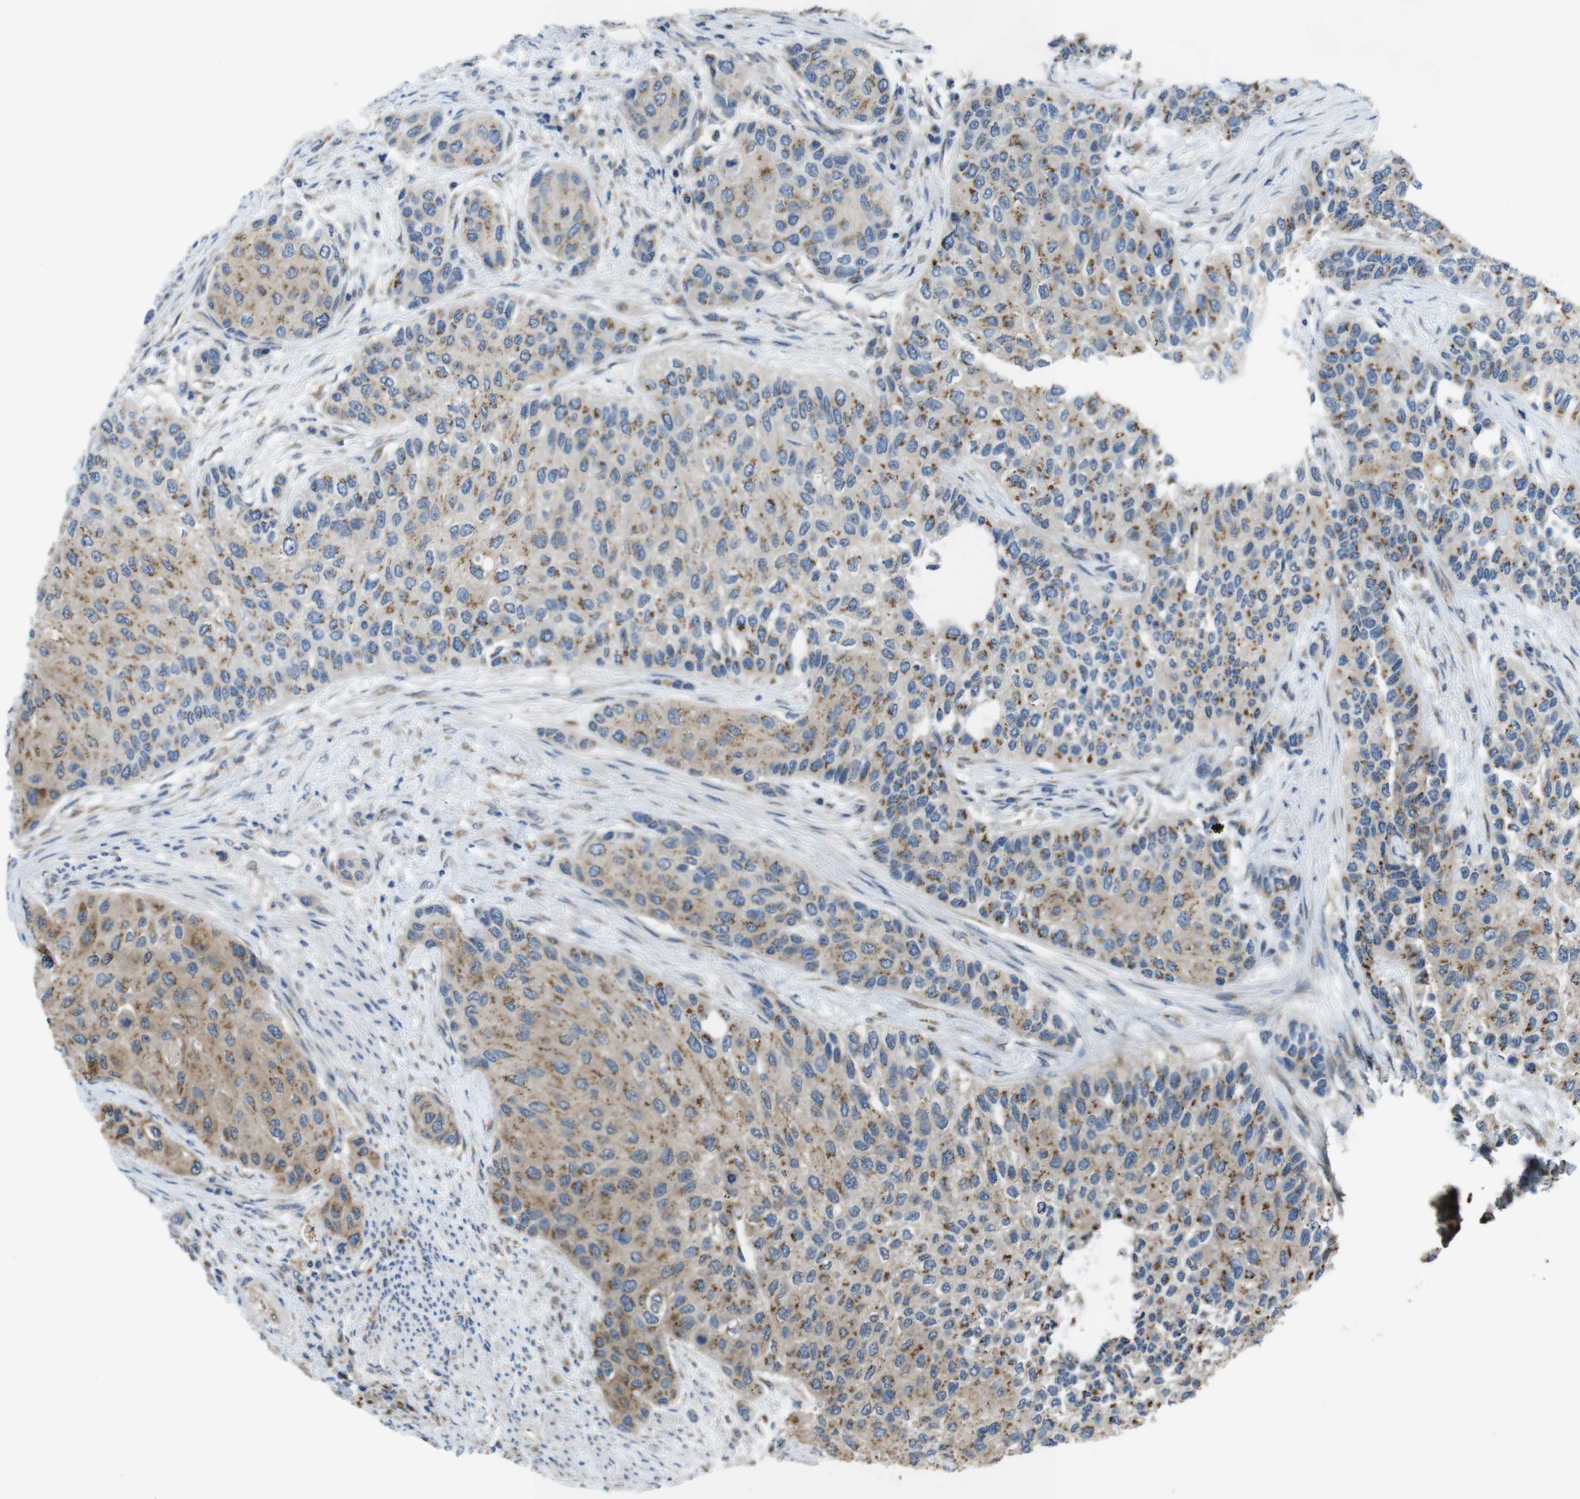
{"staining": {"intensity": "moderate", "quantity": "25%-75%", "location": "cytoplasmic/membranous"}, "tissue": "urothelial cancer", "cell_type": "Tumor cells", "image_type": "cancer", "snomed": [{"axis": "morphology", "description": "Urothelial carcinoma, High grade"}, {"axis": "topography", "description": "Urinary bladder"}], "caption": "The histopathology image displays staining of urothelial carcinoma (high-grade), revealing moderate cytoplasmic/membranous protein expression (brown color) within tumor cells. Ihc stains the protein in brown and the nuclei are stained blue.", "gene": "RAB6A", "patient": {"sex": "female", "age": 56}}